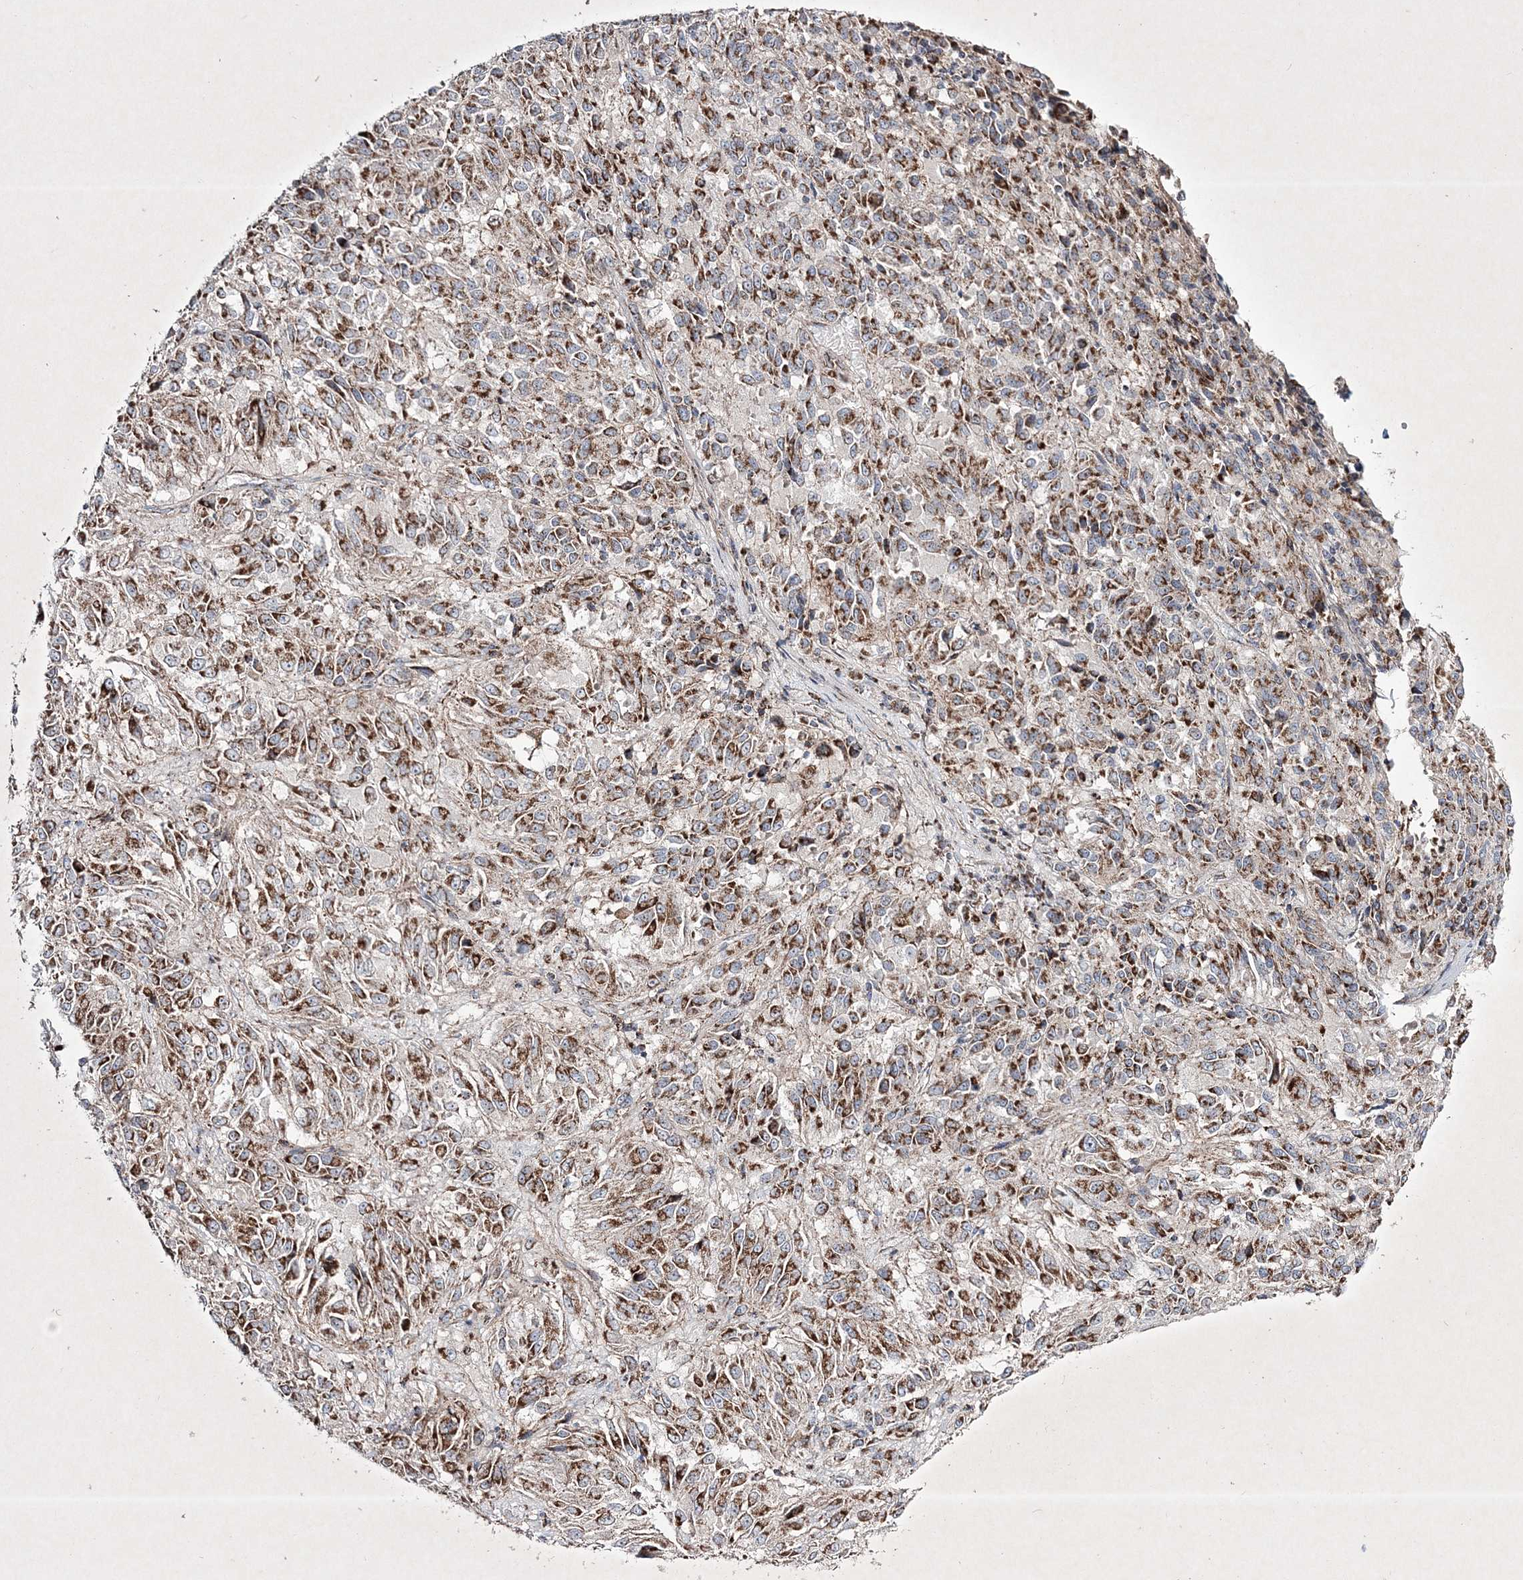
{"staining": {"intensity": "strong", "quantity": ">75%", "location": "cytoplasmic/membranous"}, "tissue": "melanoma", "cell_type": "Tumor cells", "image_type": "cancer", "snomed": [{"axis": "morphology", "description": "Malignant melanoma, Metastatic site"}, {"axis": "topography", "description": "Lung"}], "caption": "Approximately >75% of tumor cells in human malignant melanoma (metastatic site) display strong cytoplasmic/membranous protein positivity as visualized by brown immunohistochemical staining.", "gene": "RICTOR", "patient": {"sex": "male", "age": 64}}